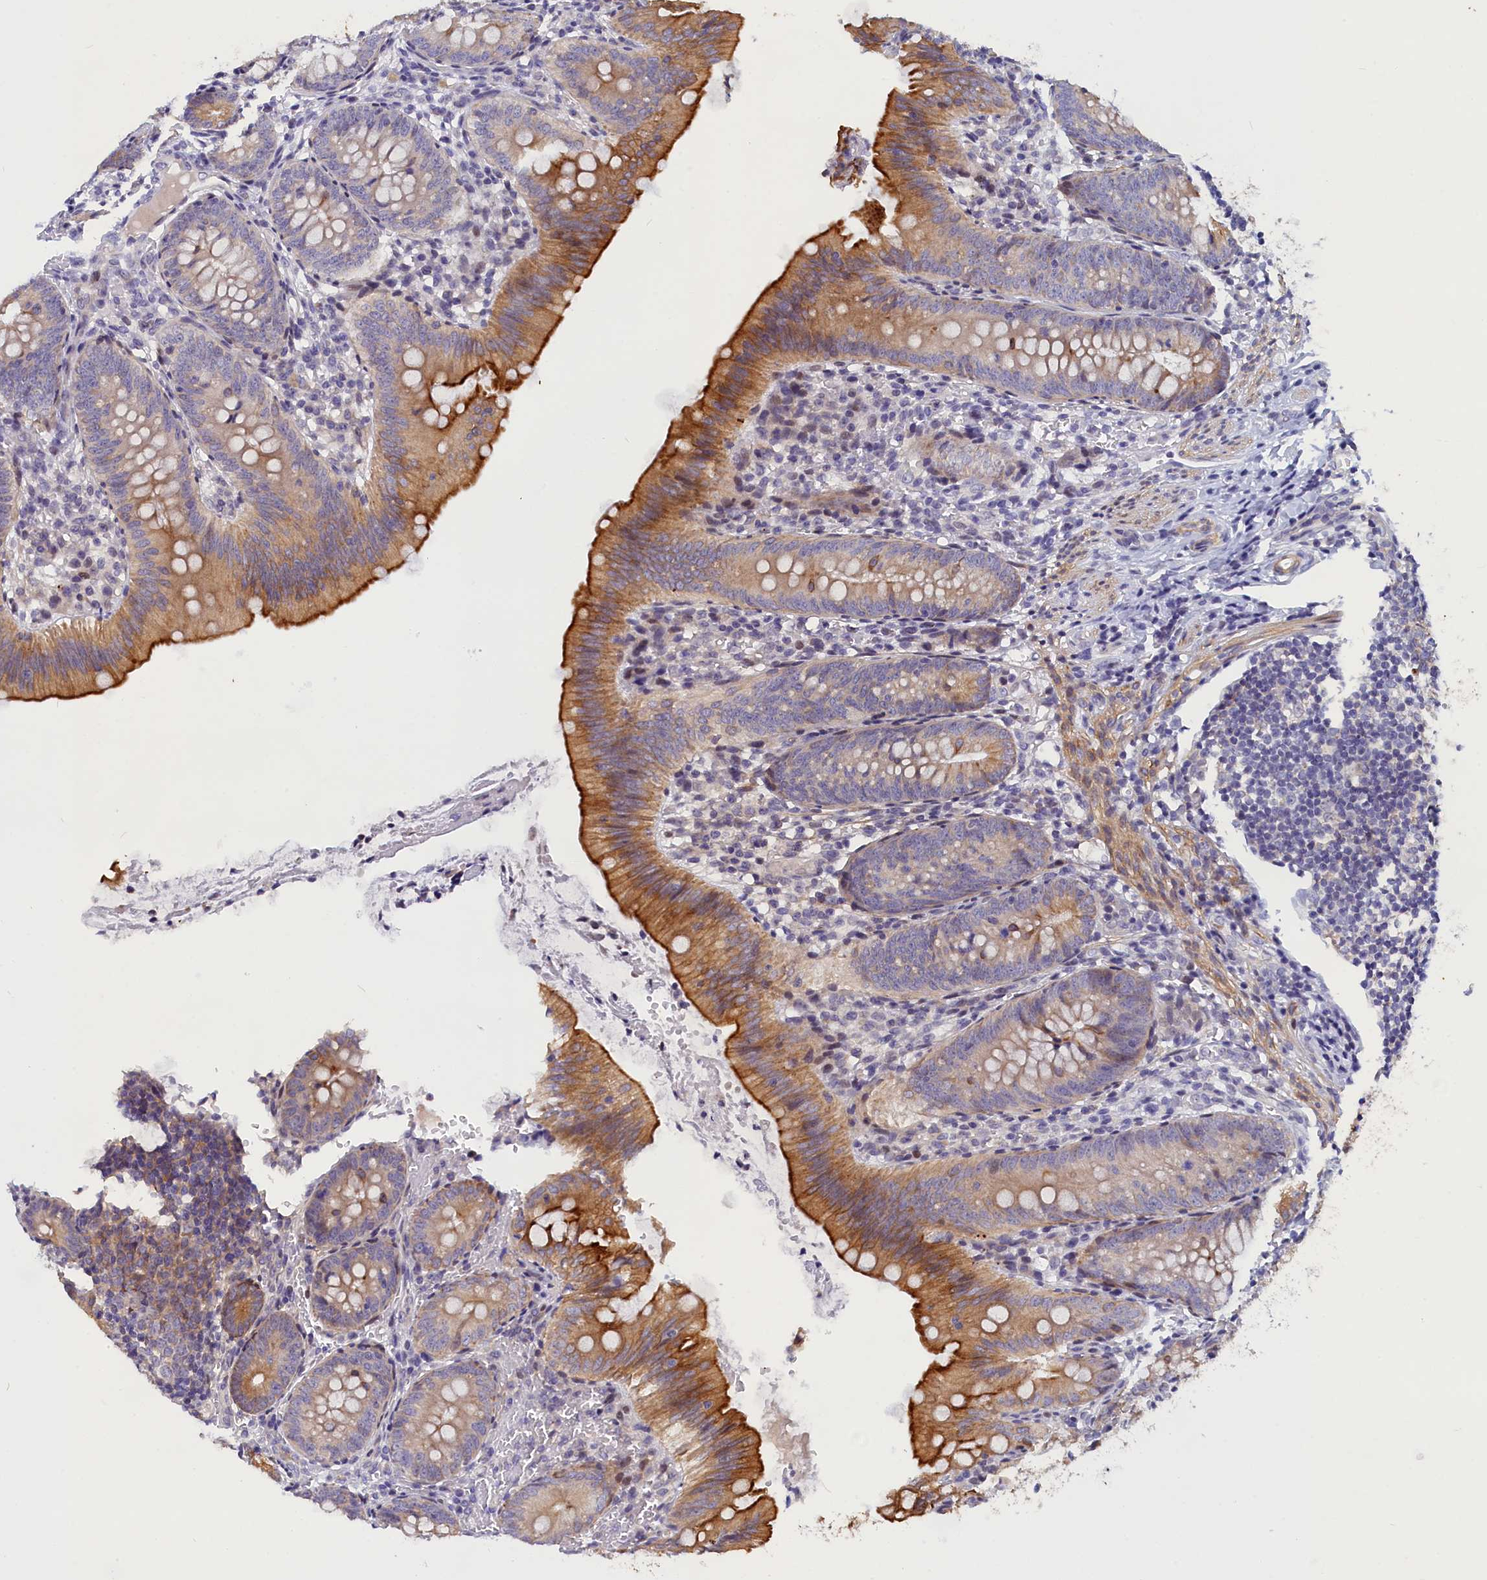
{"staining": {"intensity": "strong", "quantity": "25%-75%", "location": "cytoplasmic/membranous"}, "tissue": "appendix", "cell_type": "Glandular cells", "image_type": "normal", "snomed": [{"axis": "morphology", "description": "Normal tissue, NOS"}, {"axis": "topography", "description": "Appendix"}], "caption": "Human appendix stained for a protein (brown) shows strong cytoplasmic/membranous positive positivity in approximately 25%-75% of glandular cells.", "gene": "ANKRD34B", "patient": {"sex": "male", "age": 1}}